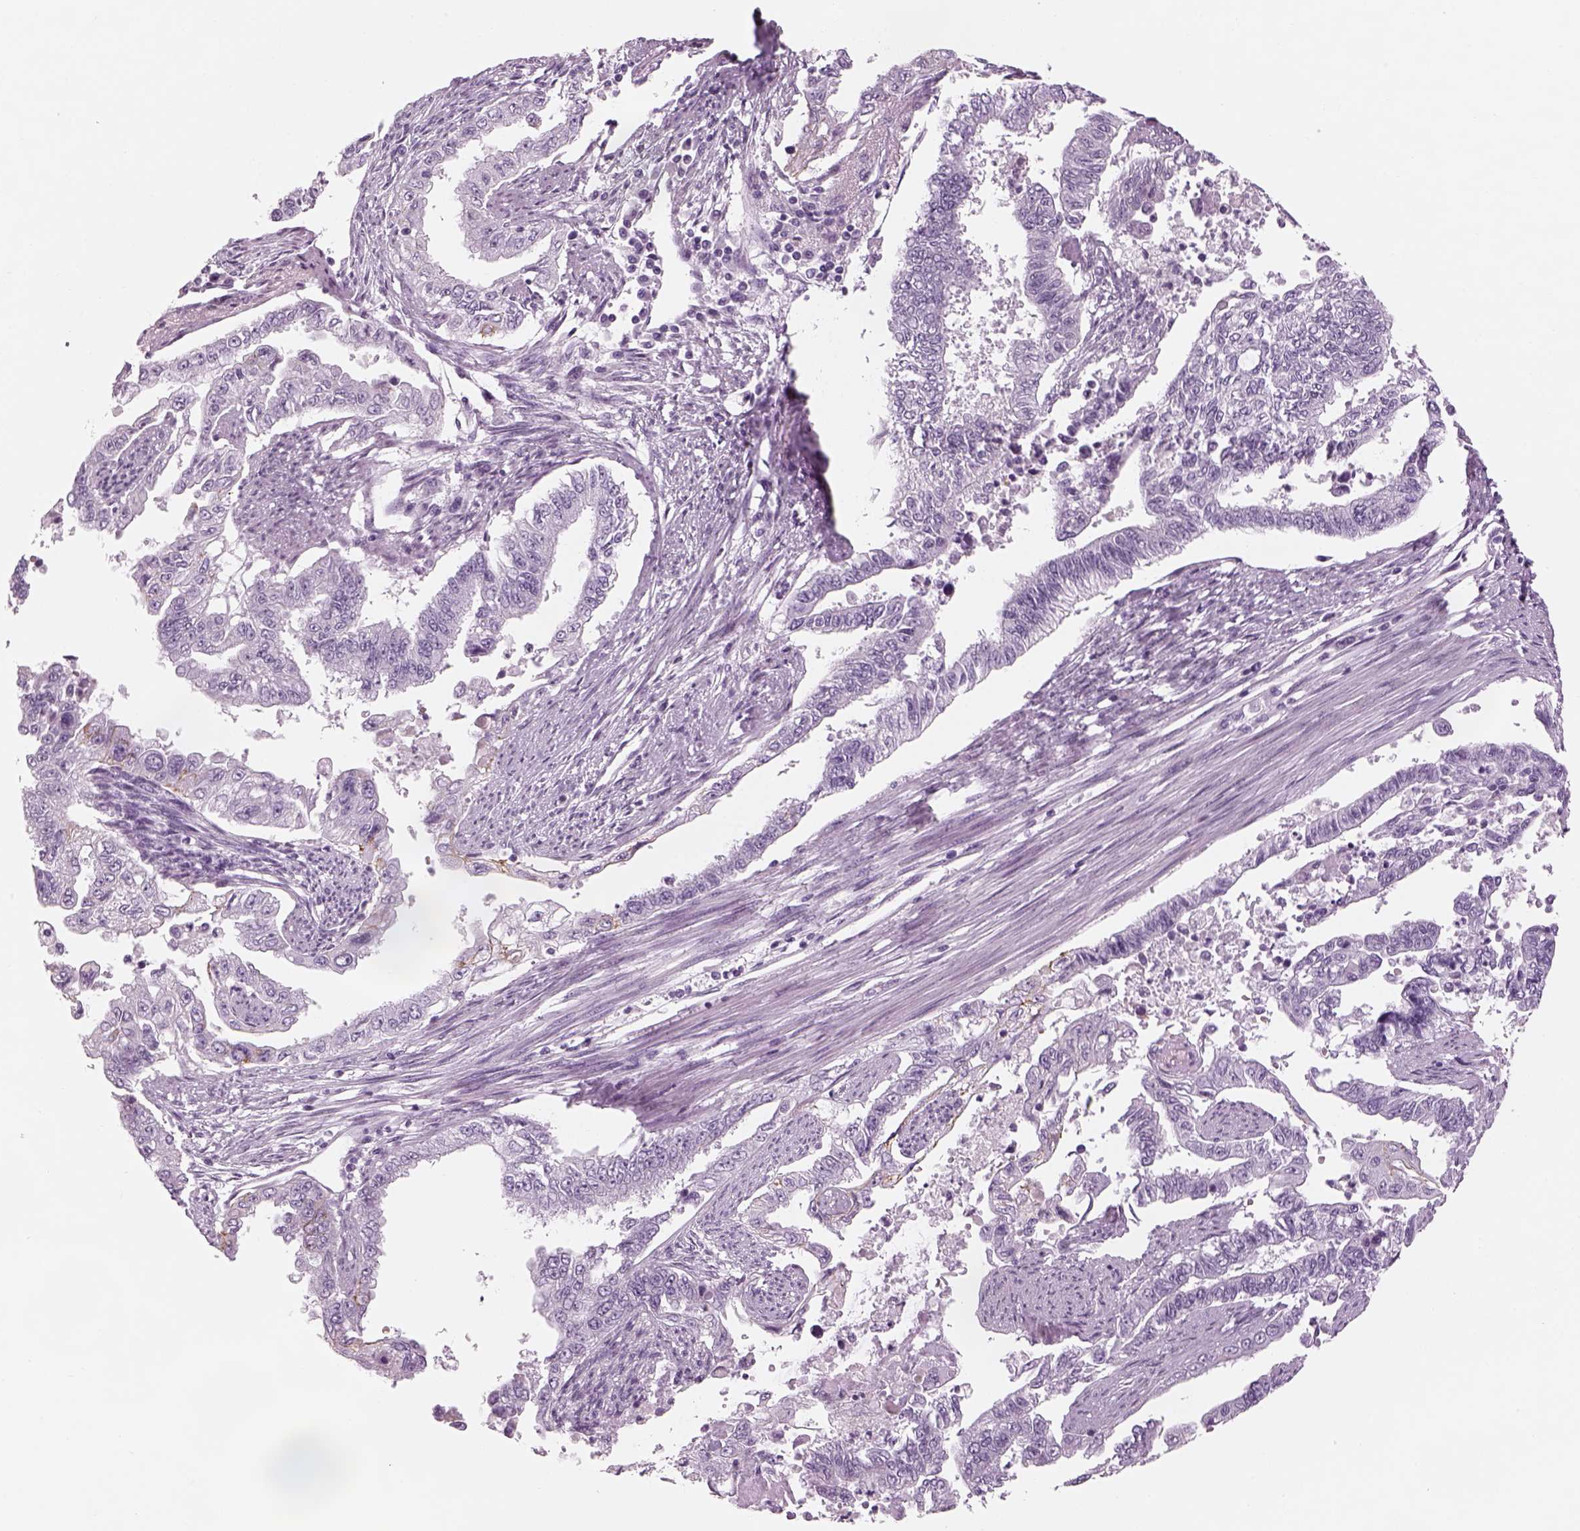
{"staining": {"intensity": "negative", "quantity": "none", "location": "none"}, "tissue": "endometrial cancer", "cell_type": "Tumor cells", "image_type": "cancer", "snomed": [{"axis": "morphology", "description": "Adenocarcinoma, NOS"}, {"axis": "topography", "description": "Uterus"}], "caption": "High magnification brightfield microscopy of adenocarcinoma (endometrial) stained with DAB (brown) and counterstained with hematoxylin (blue): tumor cells show no significant expression.", "gene": "SAG", "patient": {"sex": "female", "age": 59}}